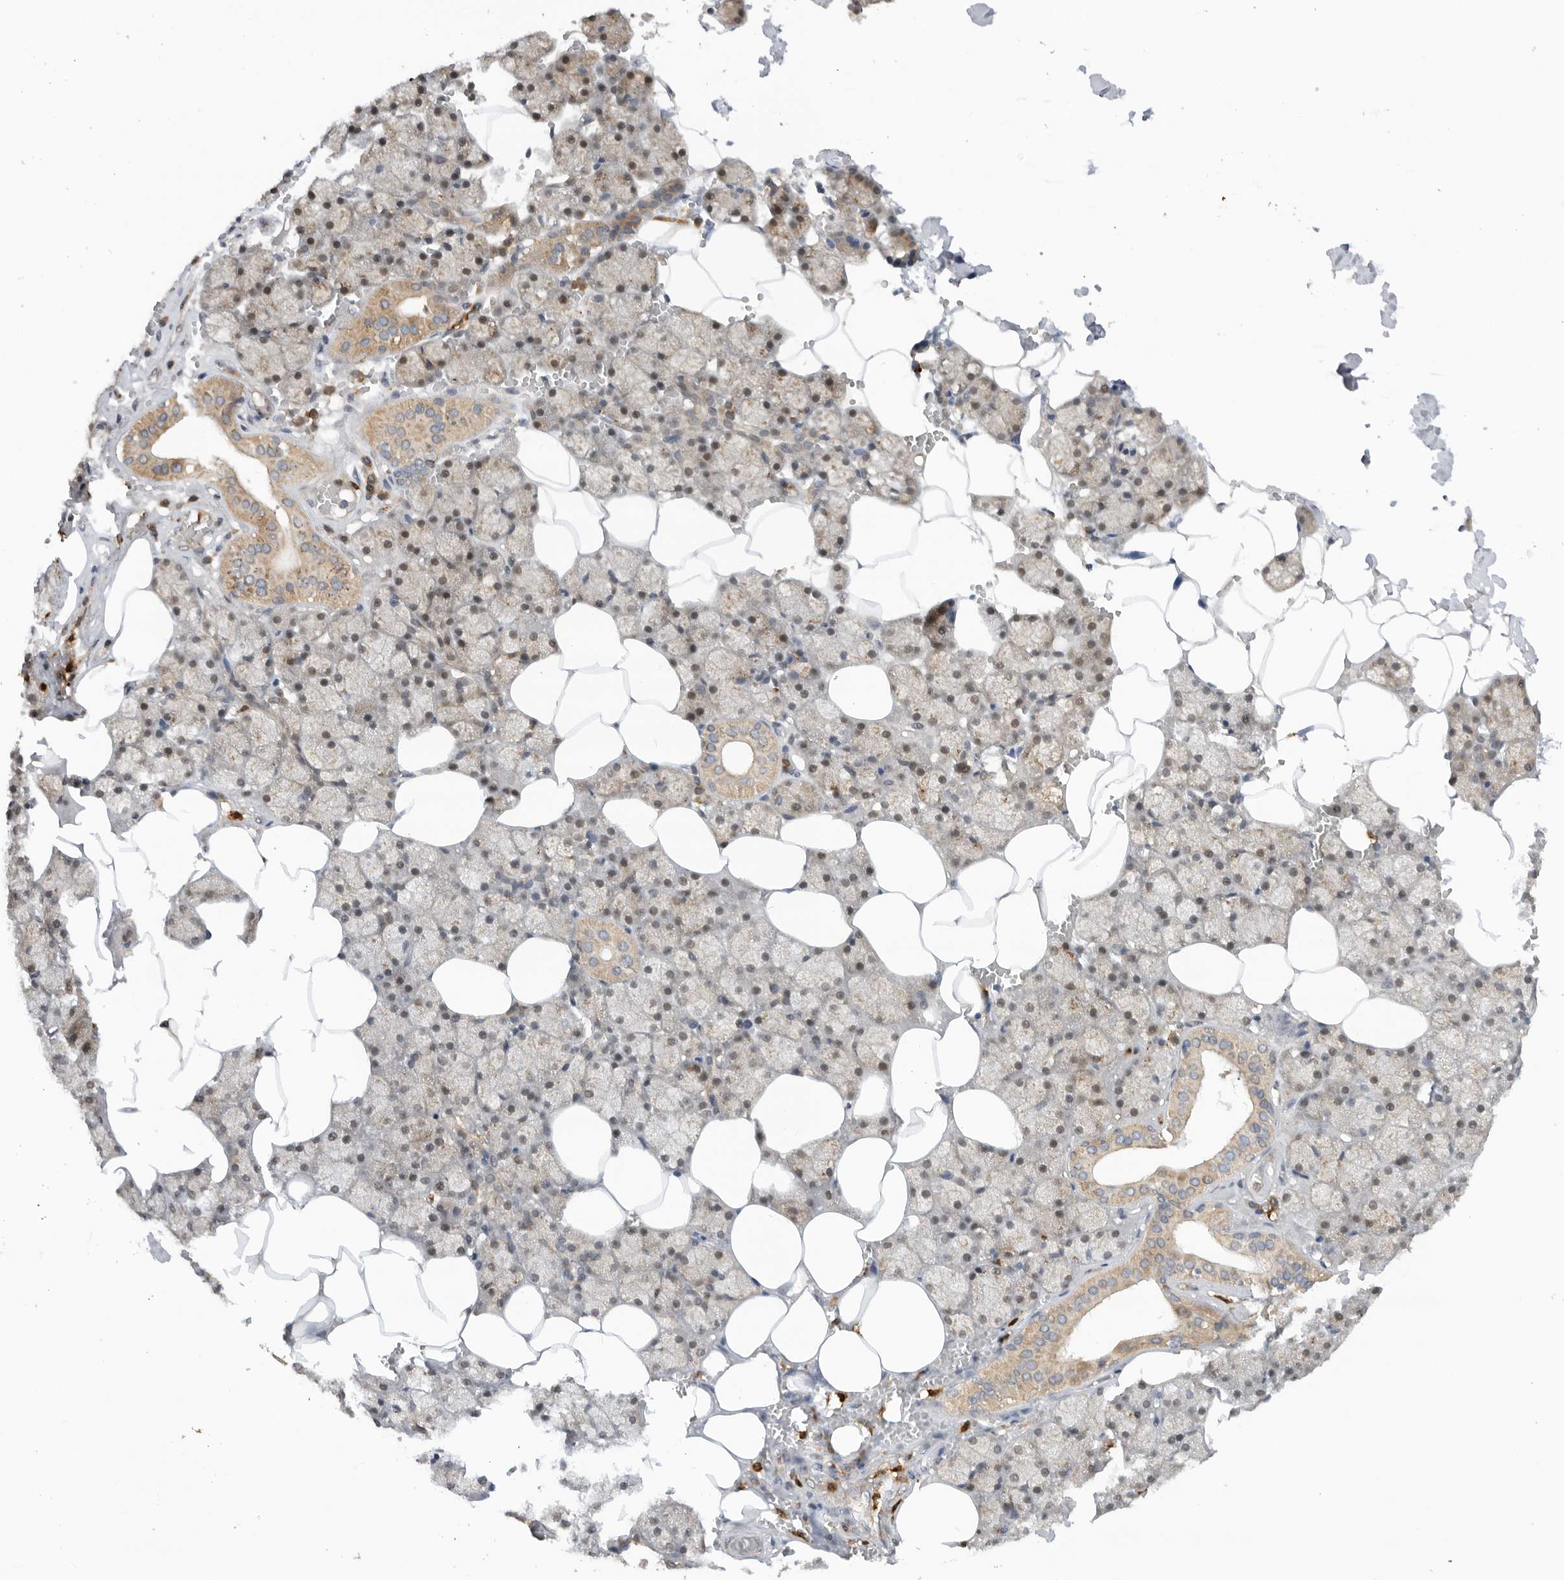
{"staining": {"intensity": "moderate", "quantity": "<25%", "location": "cytoplasmic/membranous"}, "tissue": "salivary gland", "cell_type": "Glandular cells", "image_type": "normal", "snomed": [{"axis": "morphology", "description": "Normal tissue, NOS"}, {"axis": "topography", "description": "Salivary gland"}], "caption": "The micrograph reveals staining of normal salivary gland, revealing moderate cytoplasmic/membranous protein staining (brown color) within glandular cells.", "gene": "GNE", "patient": {"sex": "male", "age": 62}}